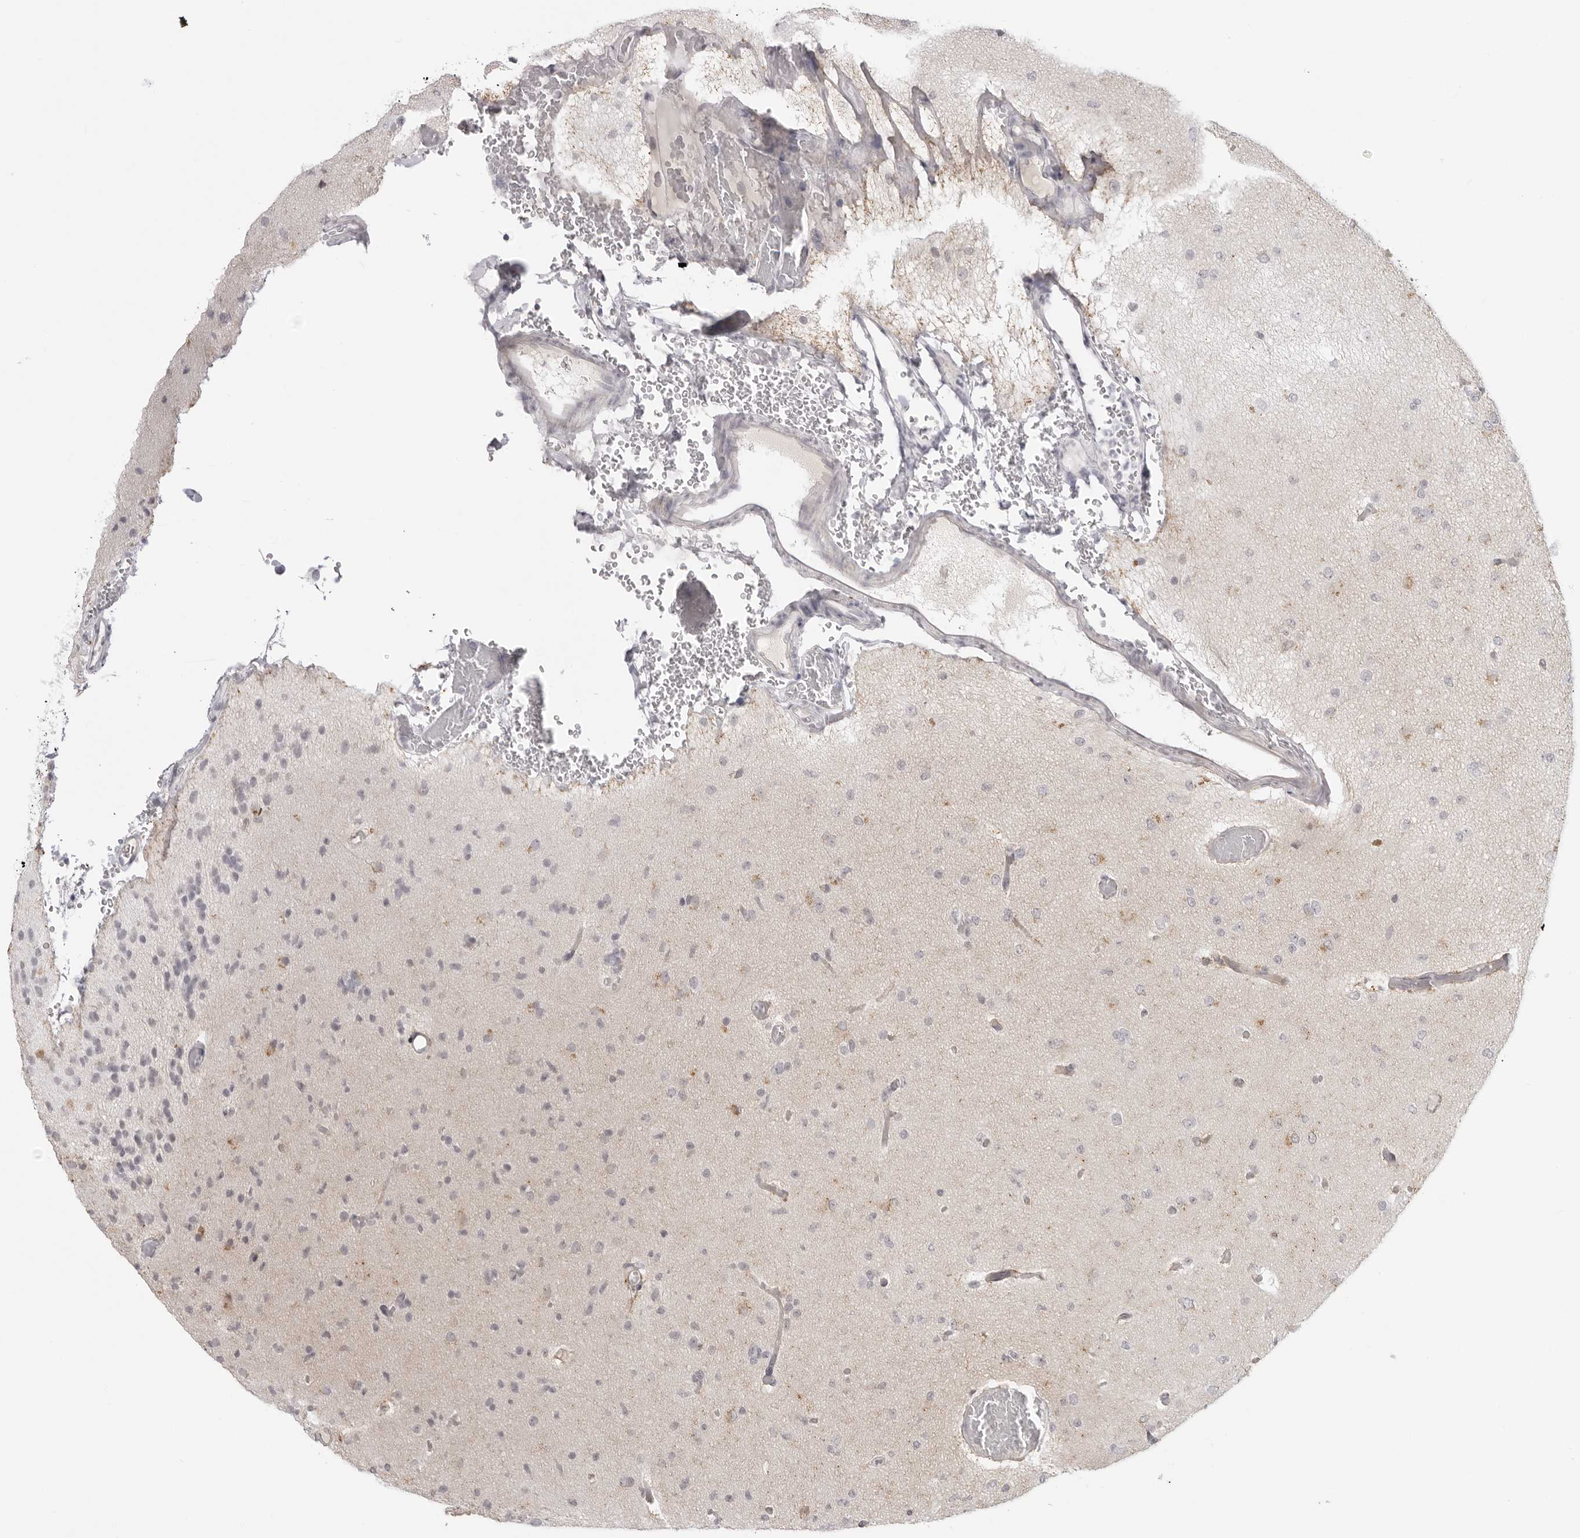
{"staining": {"intensity": "negative", "quantity": "none", "location": "none"}, "tissue": "glioma", "cell_type": "Tumor cells", "image_type": "cancer", "snomed": [{"axis": "morphology", "description": "Glioma, malignant, Low grade"}, {"axis": "topography", "description": "Brain"}], "caption": "This is an IHC photomicrograph of glioma. There is no expression in tumor cells.", "gene": "ACP6", "patient": {"sex": "female", "age": 22}}